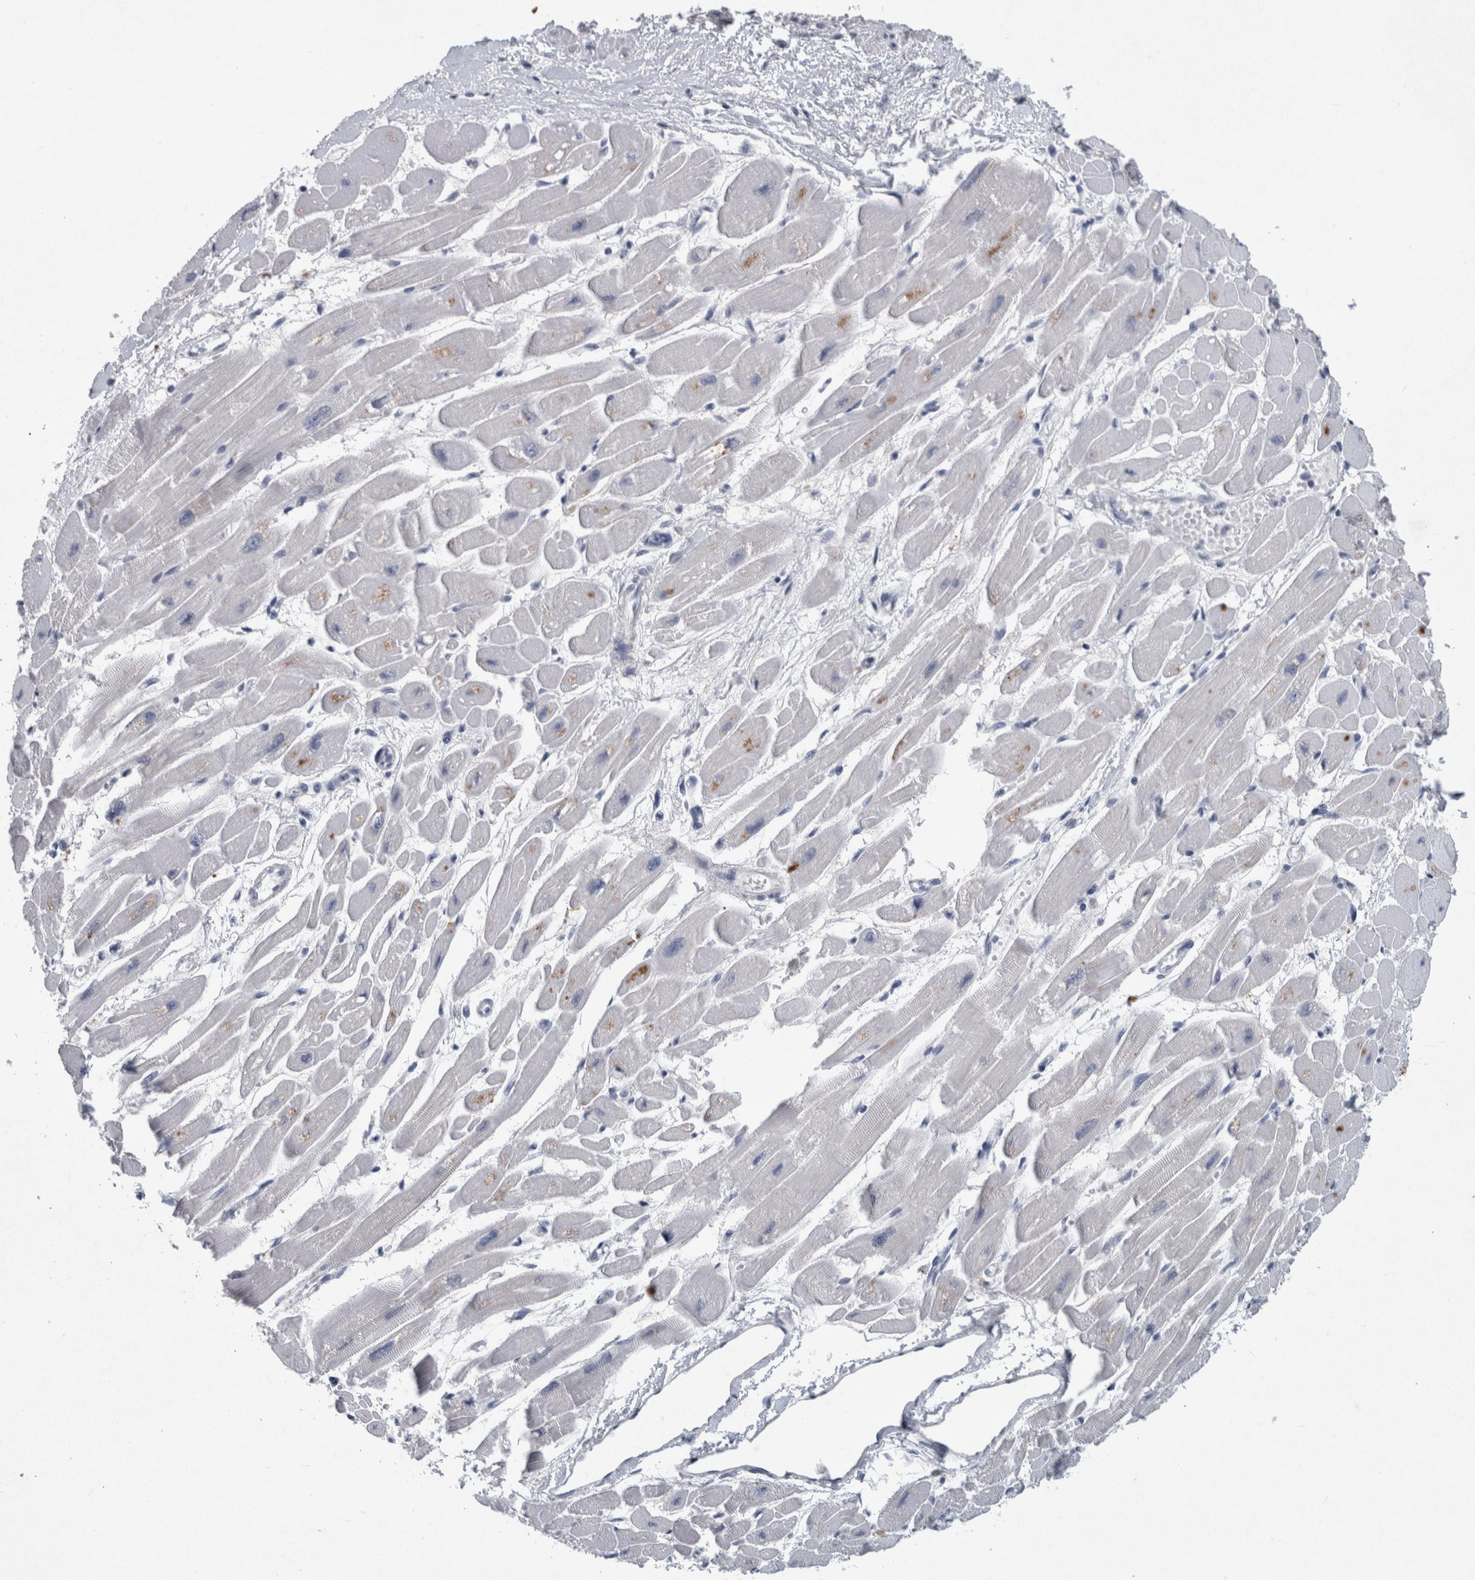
{"staining": {"intensity": "moderate", "quantity": "<25%", "location": "cytoplasmic/membranous"}, "tissue": "heart muscle", "cell_type": "Cardiomyocytes", "image_type": "normal", "snomed": [{"axis": "morphology", "description": "Normal tissue, NOS"}, {"axis": "topography", "description": "Heart"}], "caption": "A photomicrograph of human heart muscle stained for a protein exhibits moderate cytoplasmic/membranous brown staining in cardiomyocytes. (IHC, brightfield microscopy, high magnification).", "gene": "FAM83H", "patient": {"sex": "female", "age": 54}}